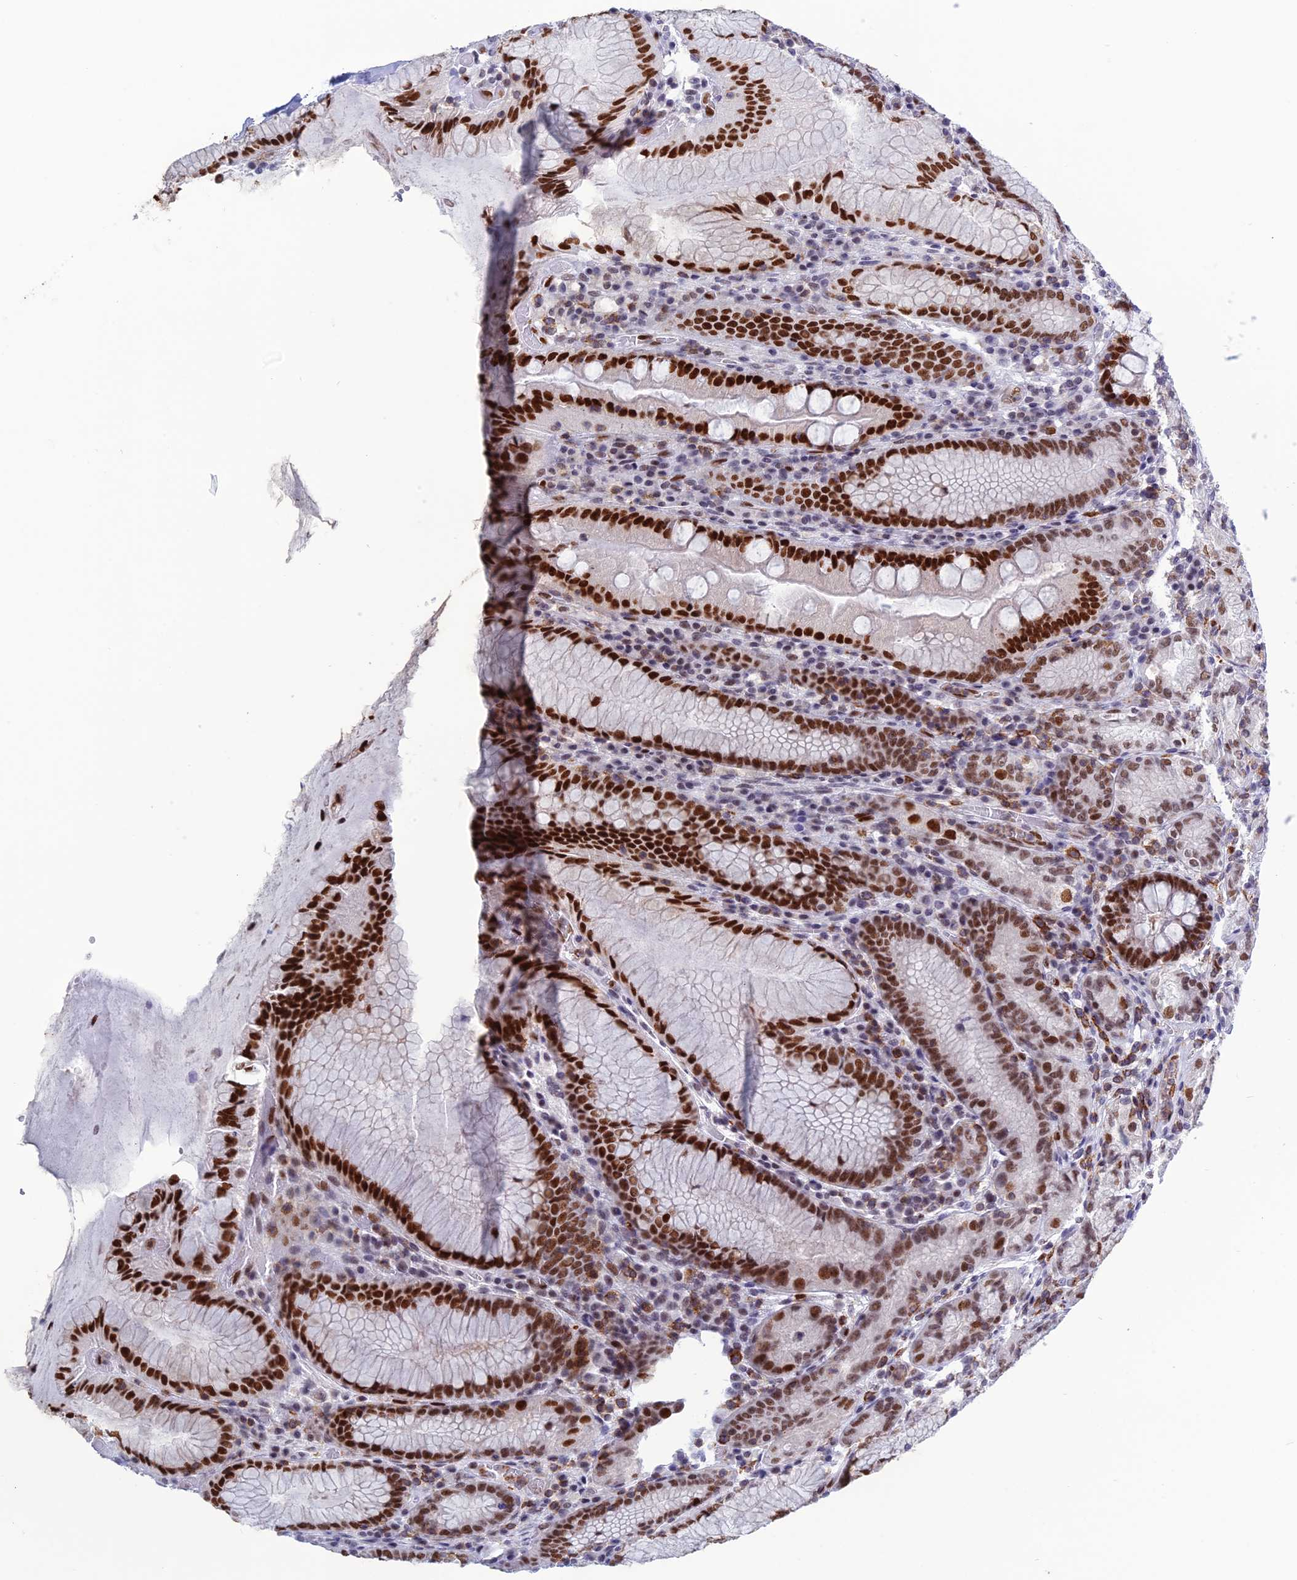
{"staining": {"intensity": "strong", "quantity": "25%-75%", "location": "nuclear"}, "tissue": "stomach", "cell_type": "Glandular cells", "image_type": "normal", "snomed": [{"axis": "morphology", "description": "Normal tissue, NOS"}, {"axis": "topography", "description": "Stomach, upper"}, {"axis": "topography", "description": "Stomach, lower"}], "caption": "High-power microscopy captured an immunohistochemistry (IHC) histopathology image of unremarkable stomach, revealing strong nuclear staining in about 25%-75% of glandular cells.", "gene": "NOL4L", "patient": {"sex": "female", "age": 76}}